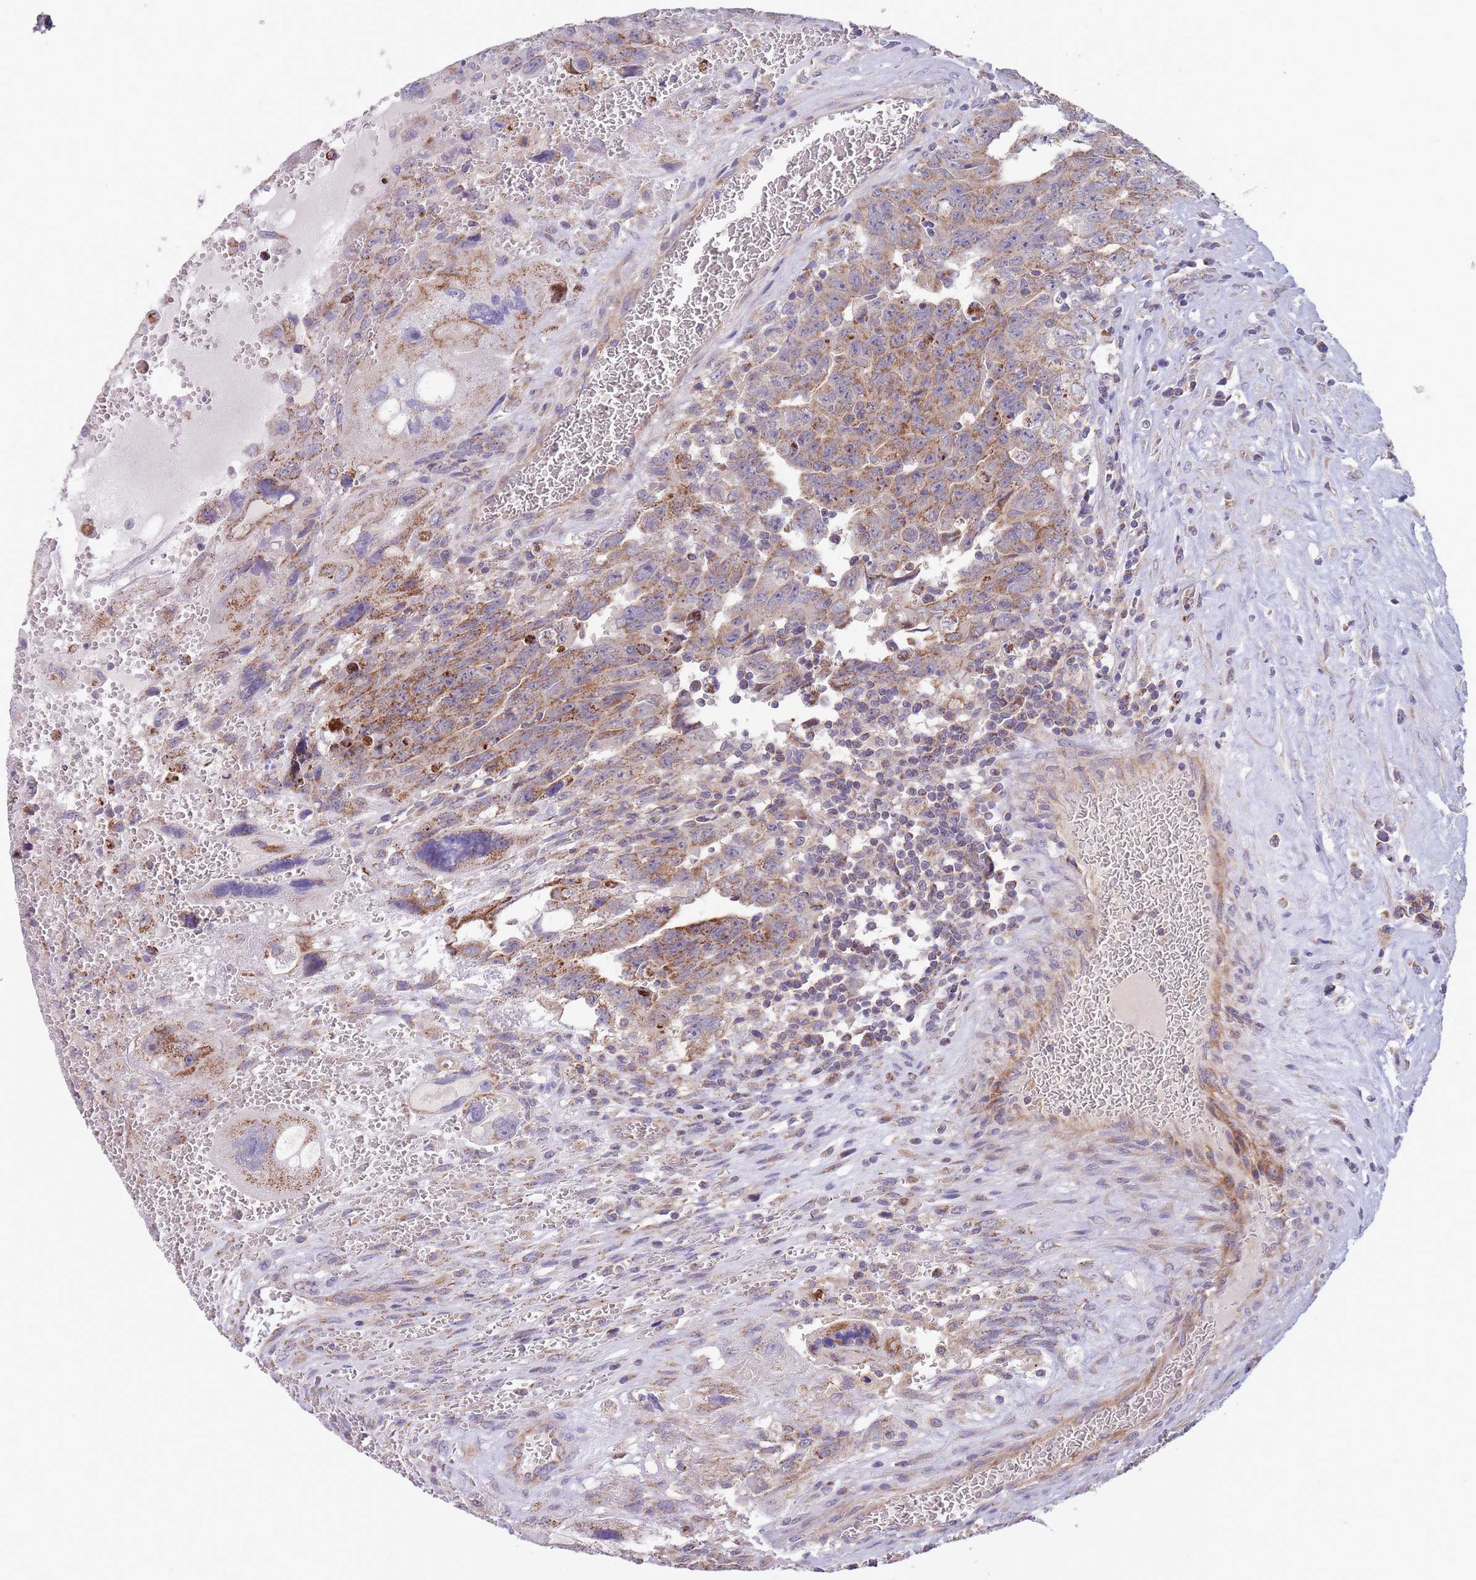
{"staining": {"intensity": "moderate", "quantity": ">75%", "location": "cytoplasmic/membranous"}, "tissue": "testis cancer", "cell_type": "Tumor cells", "image_type": "cancer", "snomed": [{"axis": "morphology", "description": "Carcinoma, Embryonal, NOS"}, {"axis": "topography", "description": "Testis"}], "caption": "DAB (3,3'-diaminobenzidine) immunohistochemical staining of testis cancer (embryonal carcinoma) shows moderate cytoplasmic/membranous protein staining in approximately >75% of tumor cells.", "gene": "SLC25A42", "patient": {"sex": "male", "age": 28}}